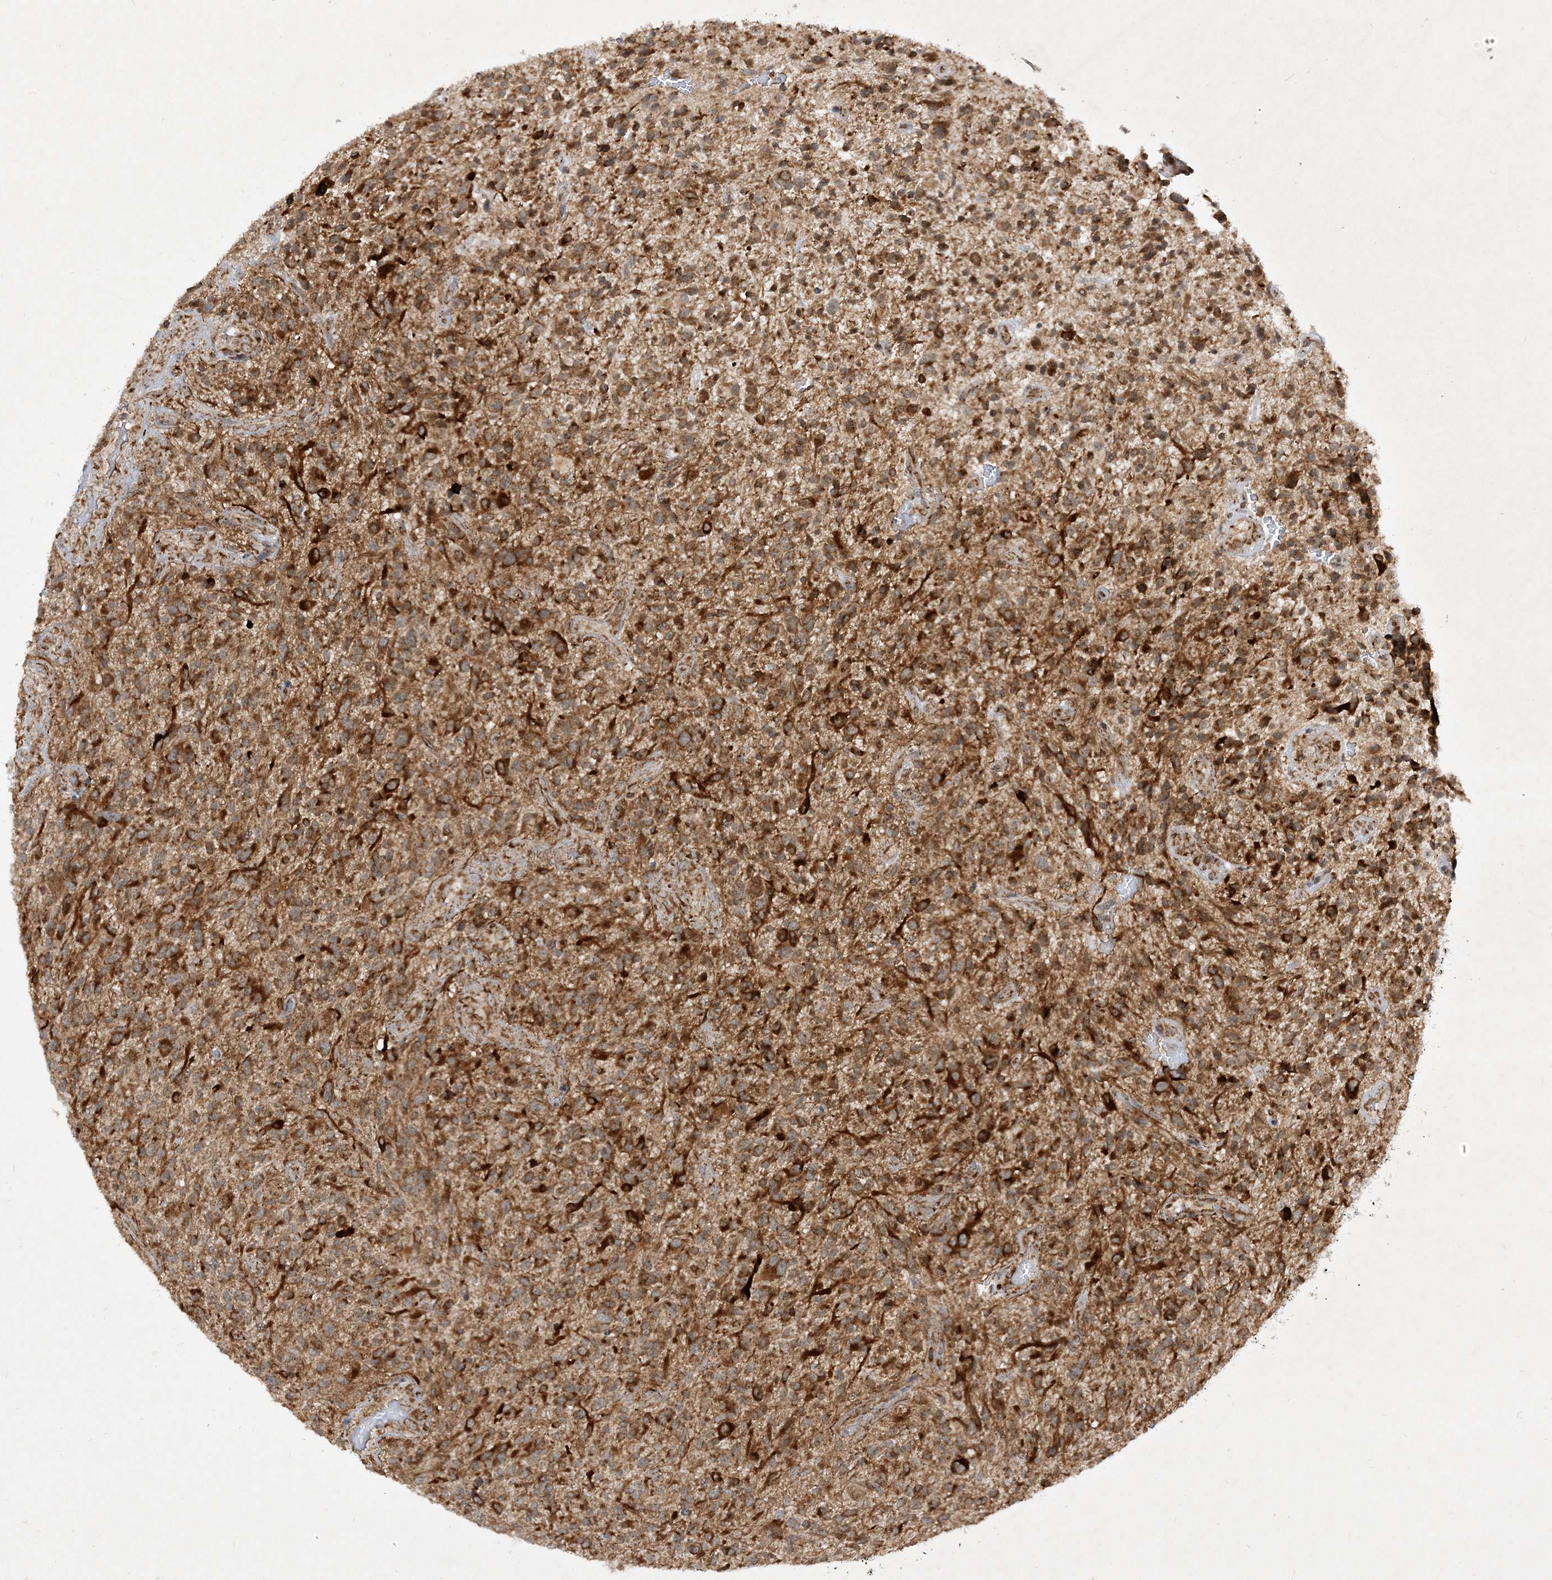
{"staining": {"intensity": "strong", "quantity": ">75%", "location": "cytoplasmic/membranous"}, "tissue": "glioma", "cell_type": "Tumor cells", "image_type": "cancer", "snomed": [{"axis": "morphology", "description": "Glioma, malignant, High grade"}, {"axis": "topography", "description": "Brain"}], "caption": "DAB immunohistochemical staining of malignant glioma (high-grade) displays strong cytoplasmic/membranous protein positivity in about >75% of tumor cells.", "gene": "NDUFAF3", "patient": {"sex": "male", "age": 47}}